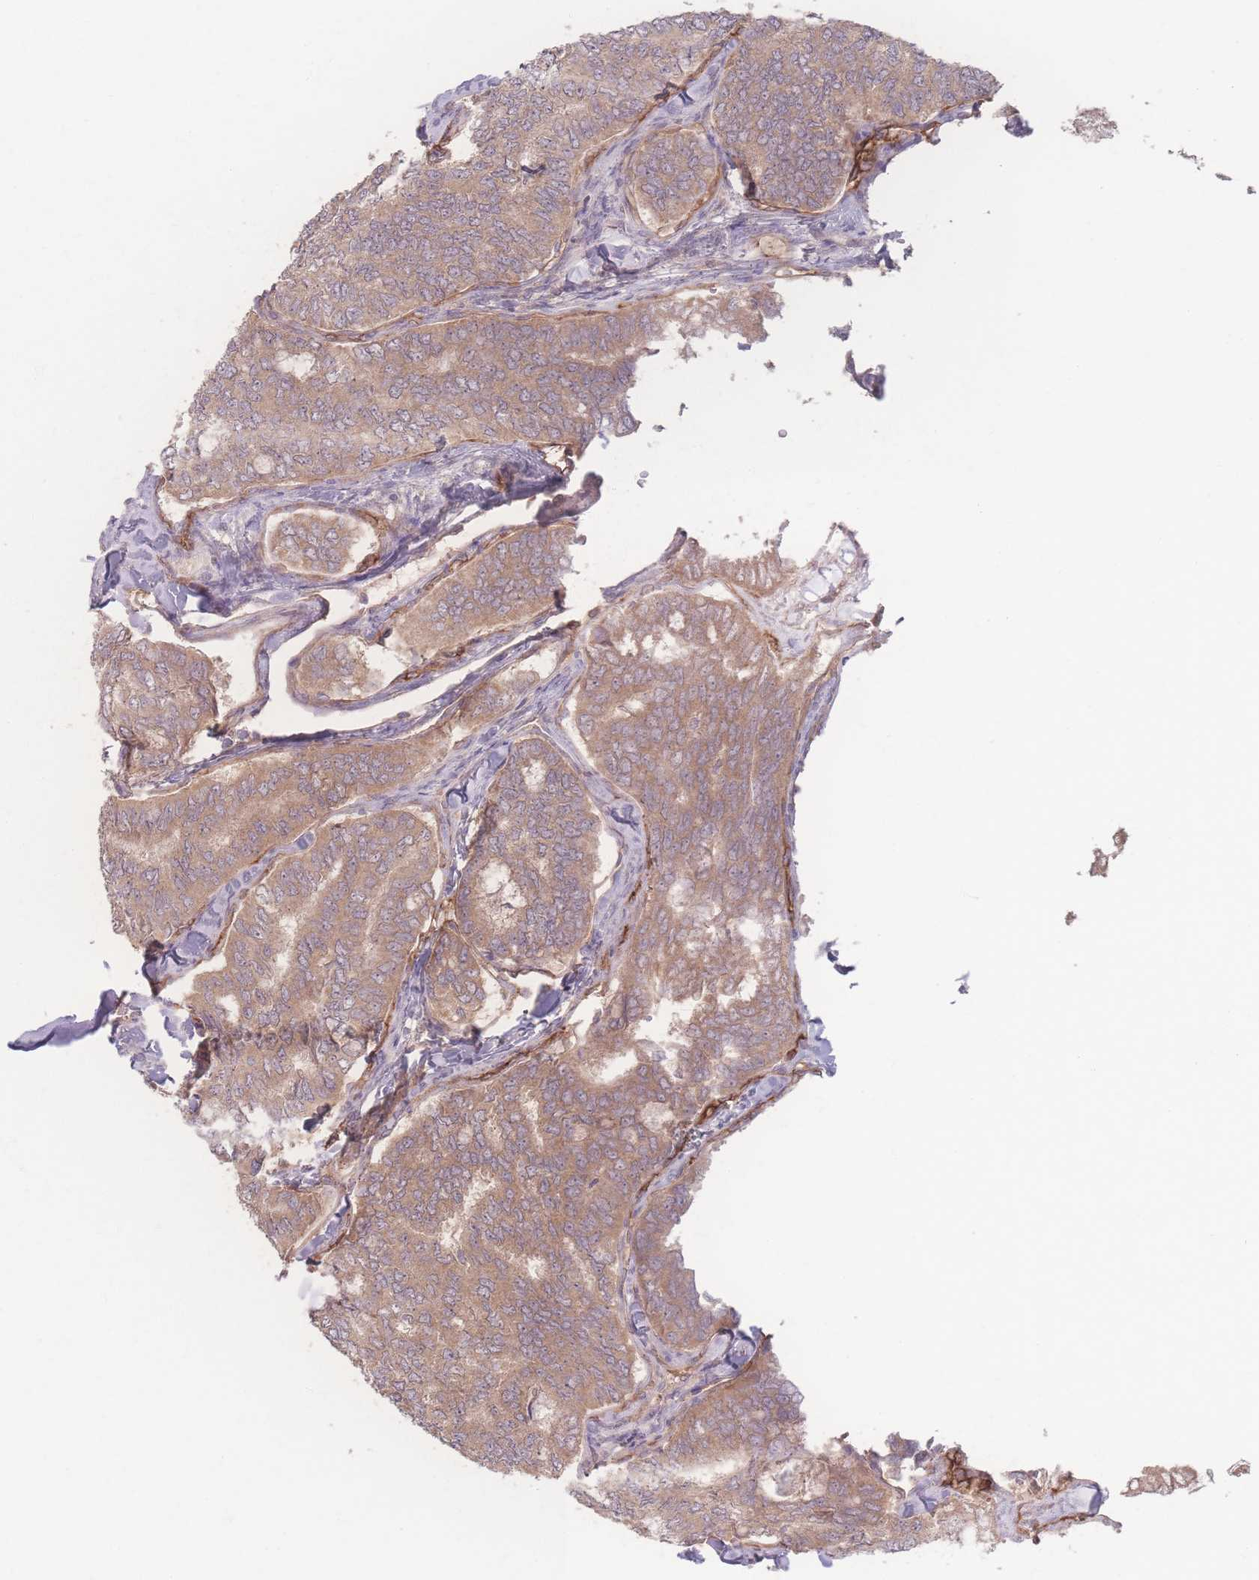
{"staining": {"intensity": "moderate", "quantity": ">75%", "location": "cytoplasmic/membranous"}, "tissue": "thyroid cancer", "cell_type": "Tumor cells", "image_type": "cancer", "snomed": [{"axis": "morphology", "description": "Papillary adenocarcinoma, NOS"}, {"axis": "topography", "description": "Thyroid gland"}], "caption": "DAB immunohistochemical staining of human thyroid cancer (papillary adenocarcinoma) demonstrates moderate cytoplasmic/membranous protein positivity in about >75% of tumor cells.", "gene": "INSR", "patient": {"sex": "female", "age": 35}}